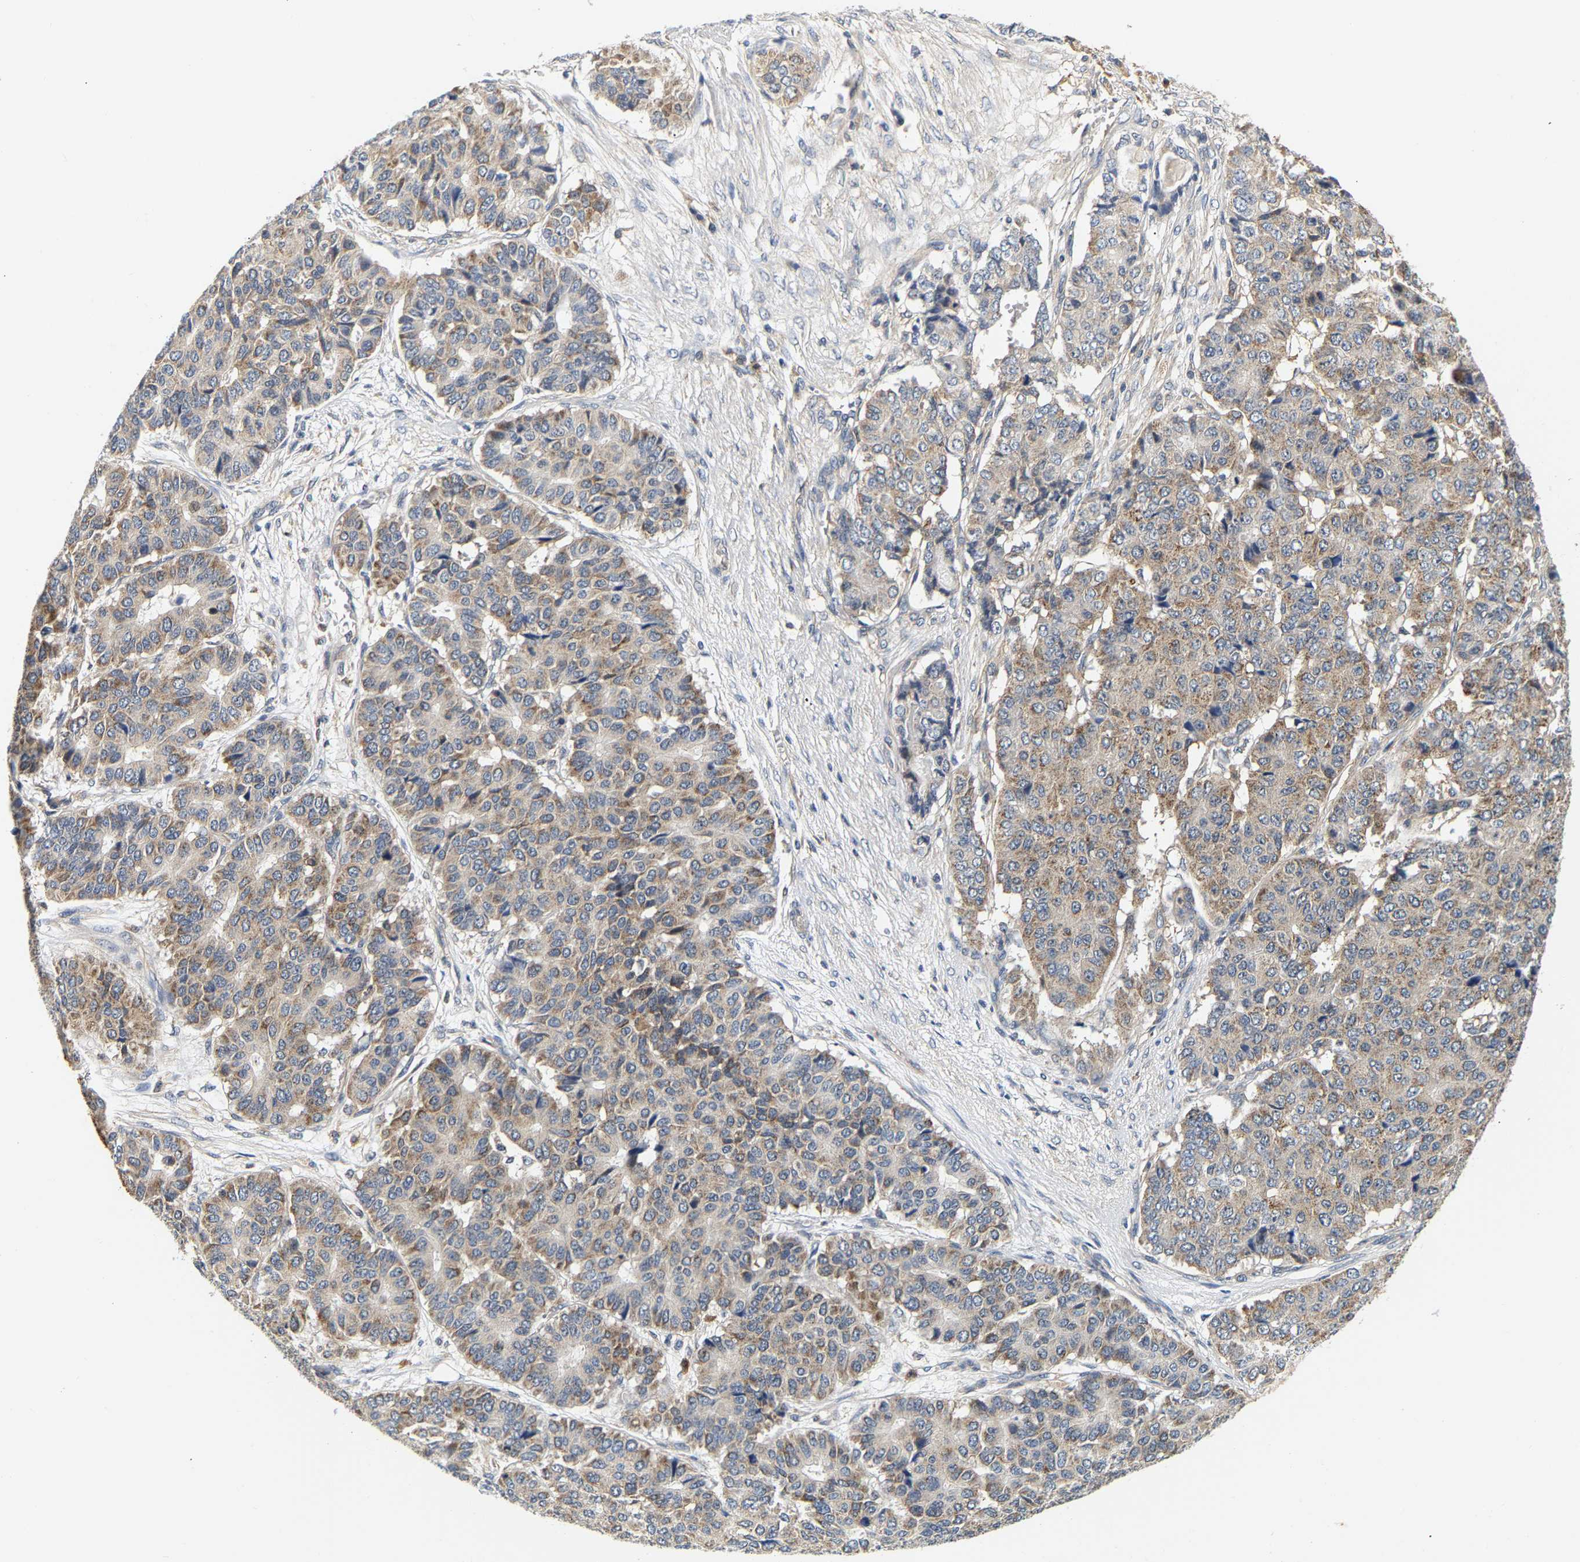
{"staining": {"intensity": "weak", "quantity": "25%-75%", "location": "cytoplasmic/membranous"}, "tissue": "pancreatic cancer", "cell_type": "Tumor cells", "image_type": "cancer", "snomed": [{"axis": "morphology", "description": "Adenocarcinoma, NOS"}, {"axis": "topography", "description": "Pancreas"}], "caption": "Brown immunohistochemical staining in pancreatic cancer demonstrates weak cytoplasmic/membranous staining in approximately 25%-75% of tumor cells. (DAB (3,3'-diaminobenzidine) IHC with brightfield microscopy, high magnification).", "gene": "PPID", "patient": {"sex": "male", "age": 50}}